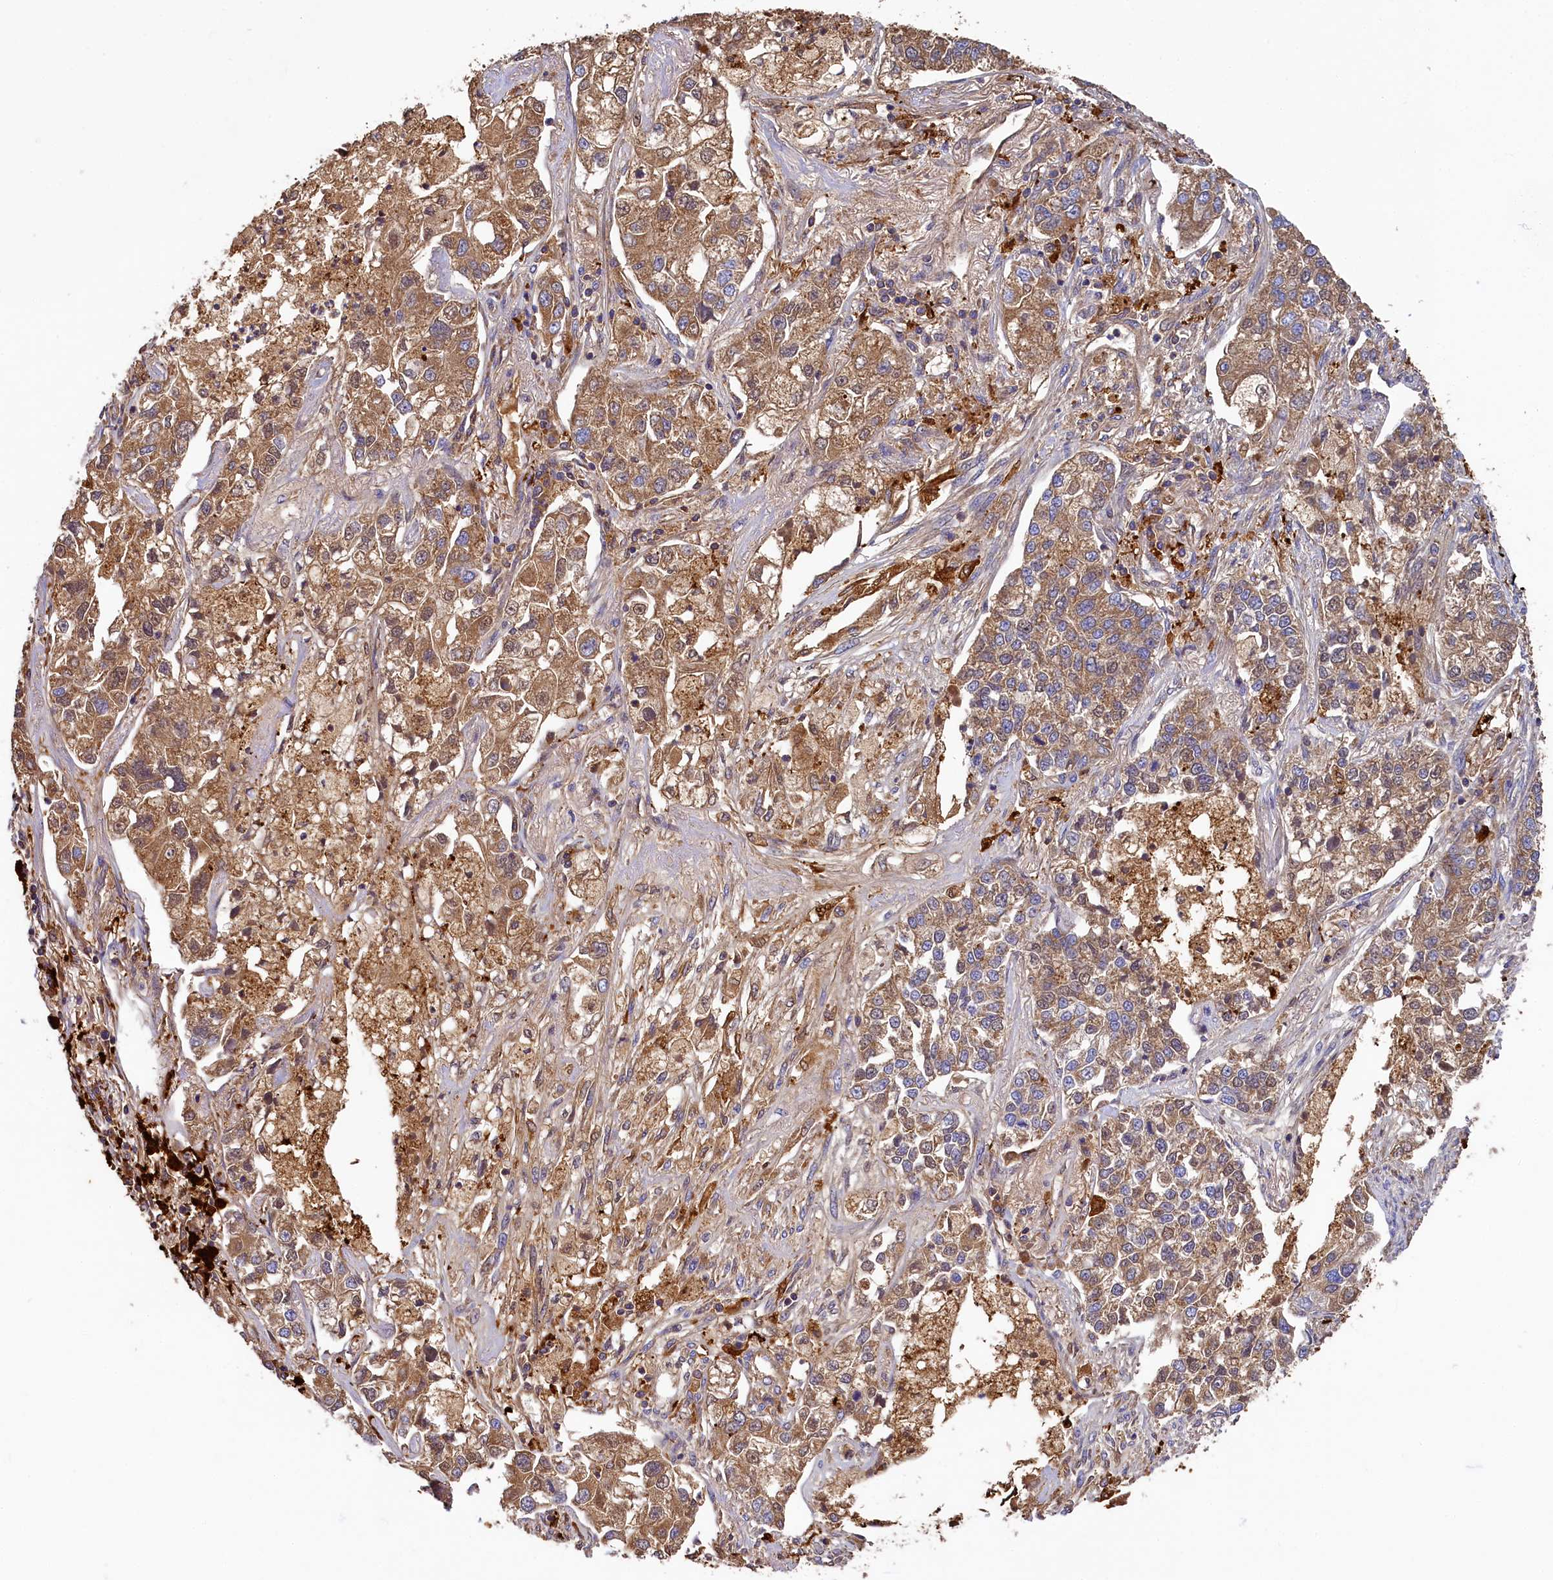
{"staining": {"intensity": "moderate", "quantity": ">75%", "location": "cytoplasmic/membranous"}, "tissue": "lung cancer", "cell_type": "Tumor cells", "image_type": "cancer", "snomed": [{"axis": "morphology", "description": "Adenocarcinoma, NOS"}, {"axis": "topography", "description": "Lung"}], "caption": "The micrograph demonstrates a brown stain indicating the presence of a protein in the cytoplasmic/membranous of tumor cells in adenocarcinoma (lung).", "gene": "SEC31B", "patient": {"sex": "male", "age": 49}}